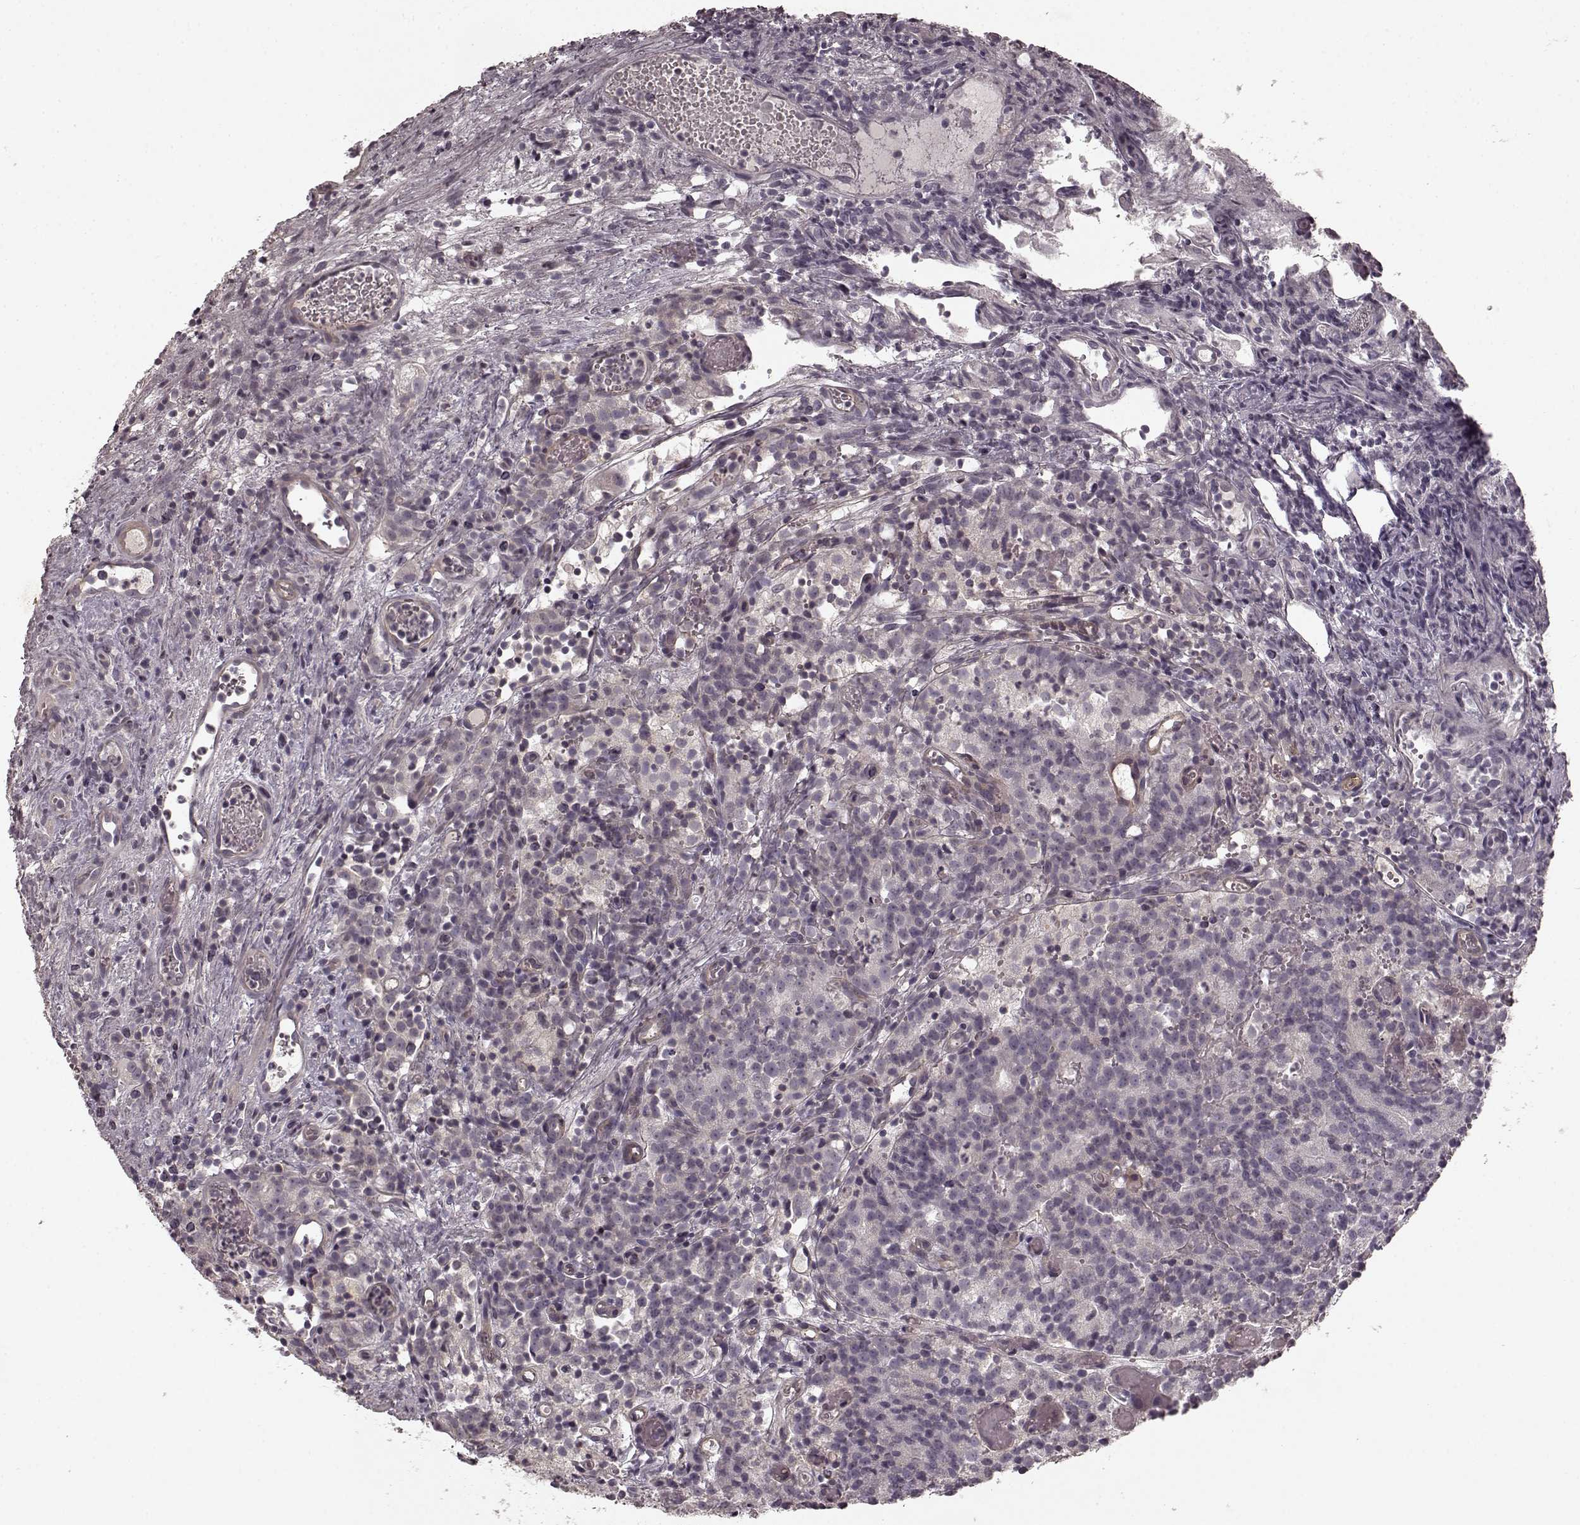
{"staining": {"intensity": "negative", "quantity": "none", "location": "none"}, "tissue": "prostate cancer", "cell_type": "Tumor cells", "image_type": "cancer", "snomed": [{"axis": "morphology", "description": "Adenocarcinoma, High grade"}, {"axis": "topography", "description": "Prostate"}], "caption": "Immunohistochemical staining of human prostate high-grade adenocarcinoma reveals no significant staining in tumor cells.", "gene": "PRKCE", "patient": {"sex": "male", "age": 53}}